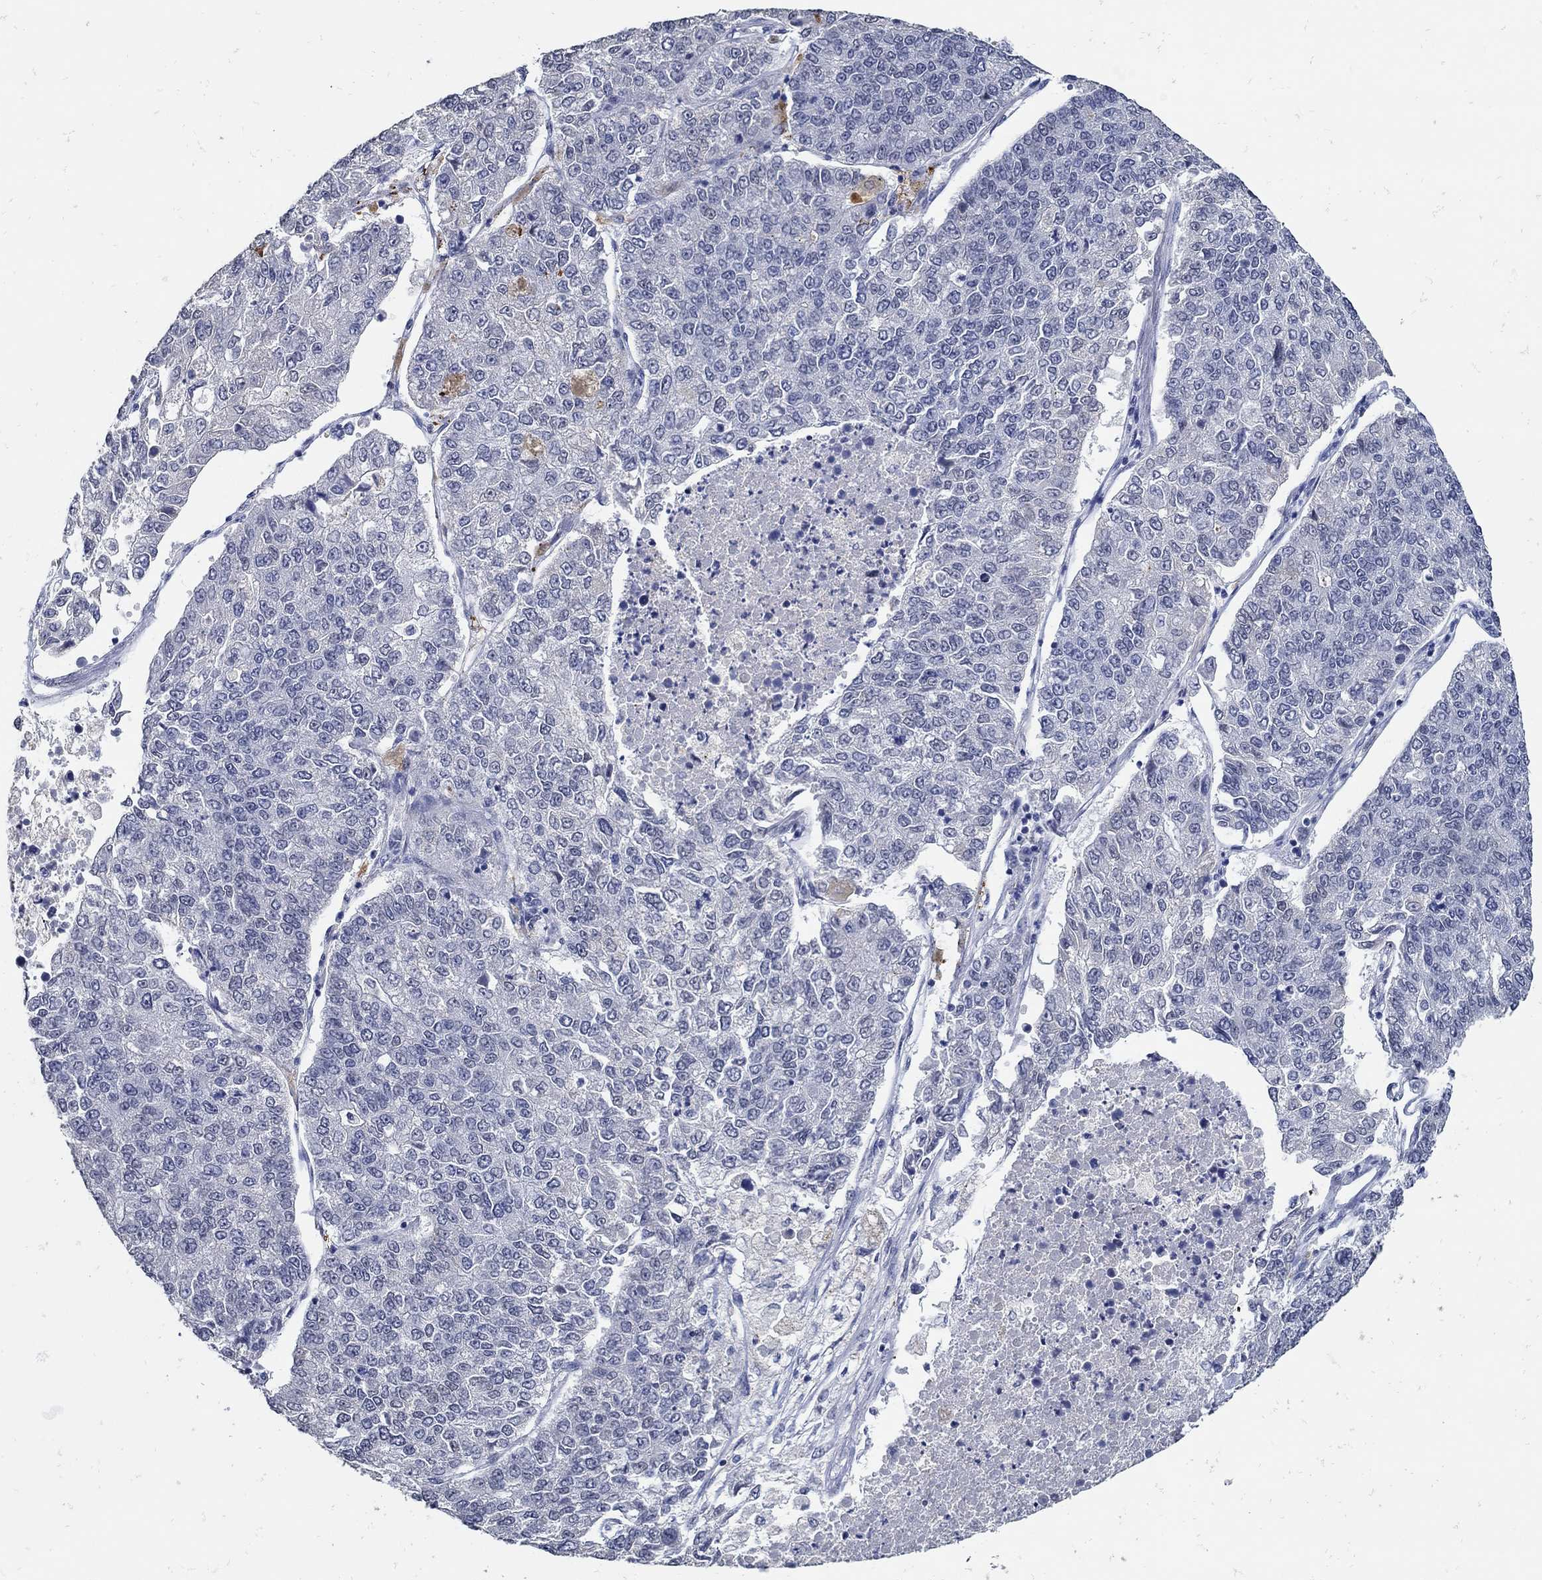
{"staining": {"intensity": "negative", "quantity": "none", "location": "none"}, "tissue": "lung cancer", "cell_type": "Tumor cells", "image_type": "cancer", "snomed": [{"axis": "morphology", "description": "Adenocarcinoma, NOS"}, {"axis": "topography", "description": "Lung"}], "caption": "A micrograph of human lung cancer is negative for staining in tumor cells. The staining is performed using DAB brown chromogen with nuclei counter-stained in using hematoxylin.", "gene": "KCNN3", "patient": {"sex": "male", "age": 49}}